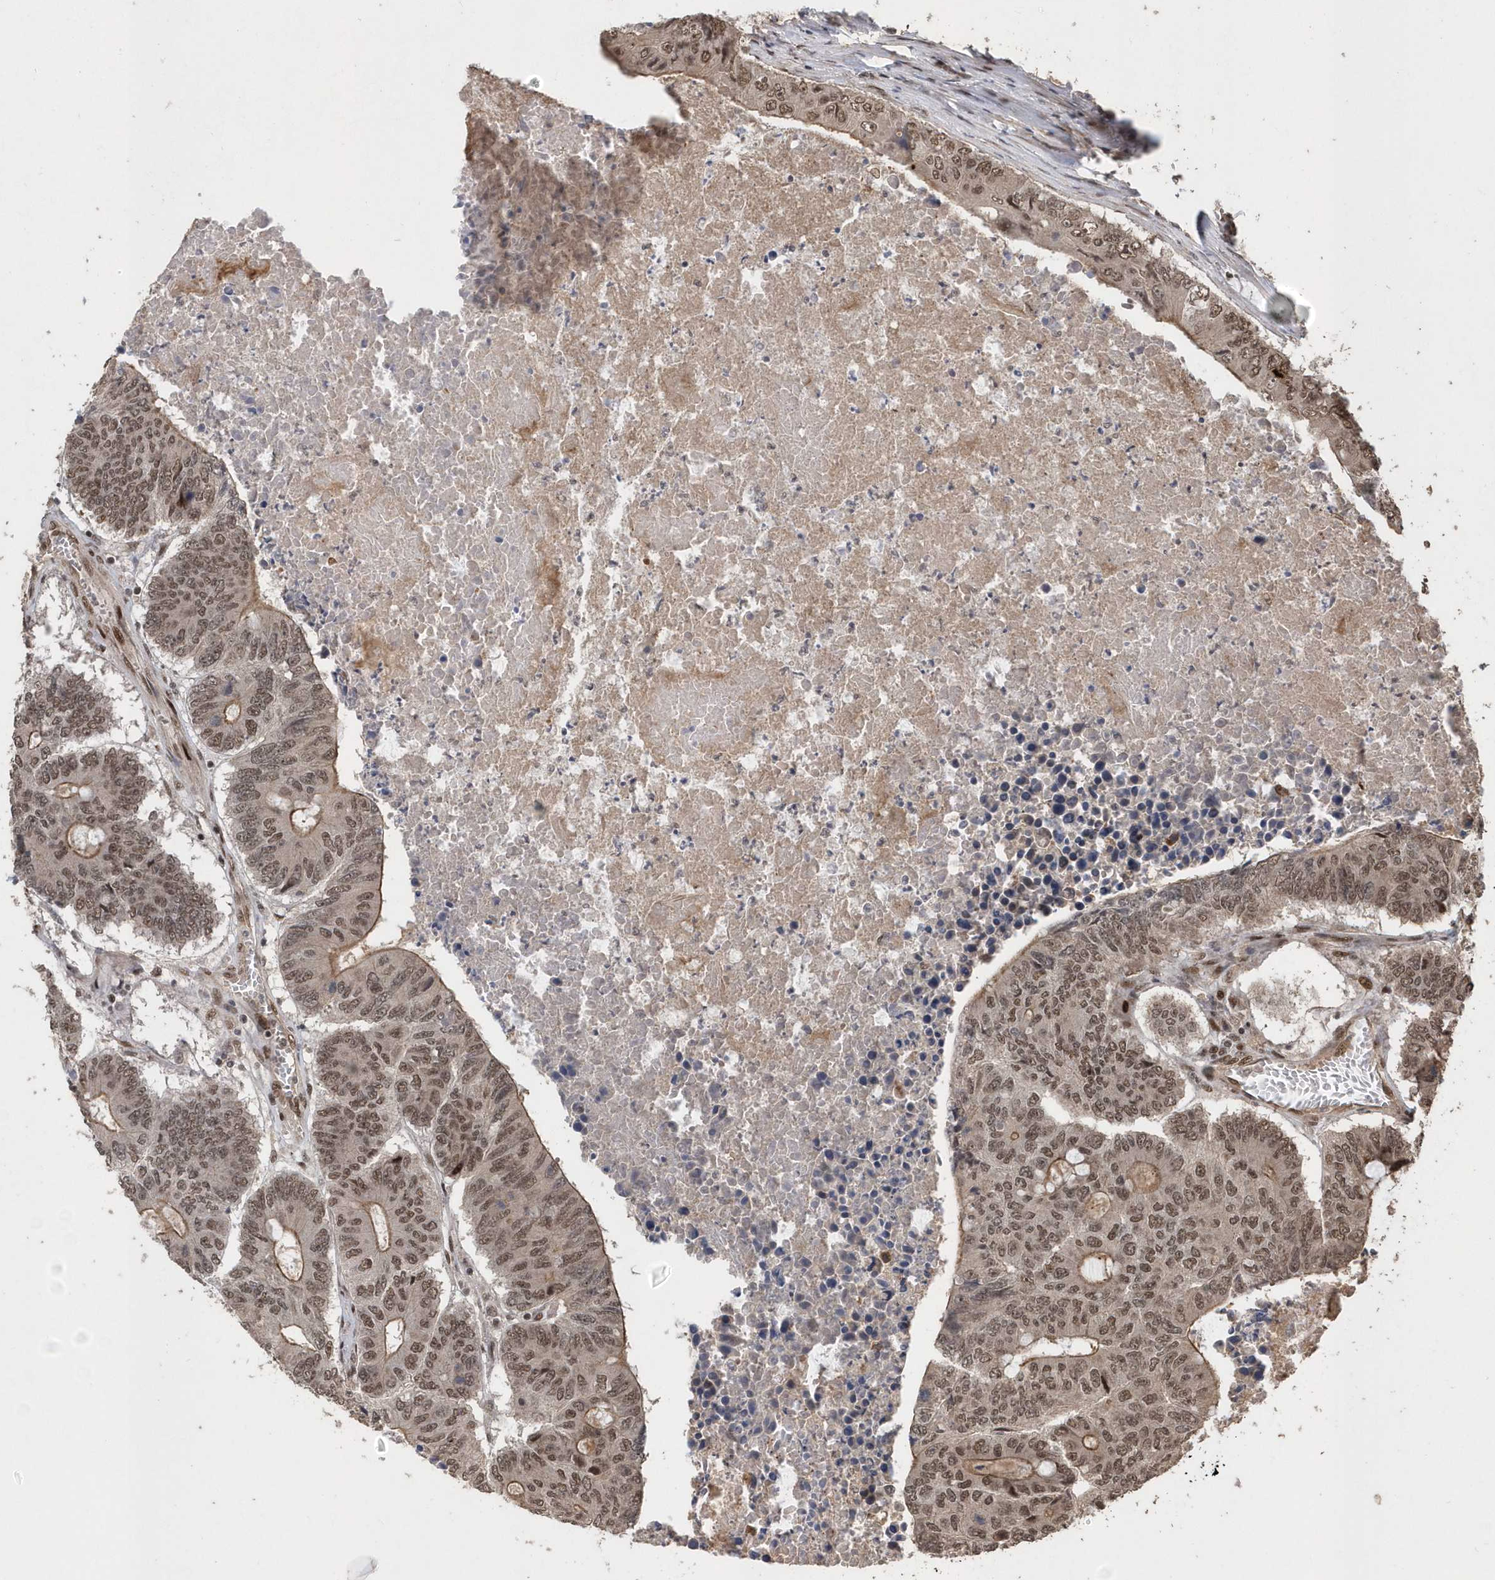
{"staining": {"intensity": "moderate", "quantity": ">75%", "location": "cytoplasmic/membranous,nuclear"}, "tissue": "colorectal cancer", "cell_type": "Tumor cells", "image_type": "cancer", "snomed": [{"axis": "morphology", "description": "Adenocarcinoma, NOS"}, {"axis": "topography", "description": "Colon"}], "caption": "Colorectal cancer (adenocarcinoma) stained for a protein demonstrates moderate cytoplasmic/membranous and nuclear positivity in tumor cells.", "gene": "INTS12", "patient": {"sex": "male", "age": 87}}